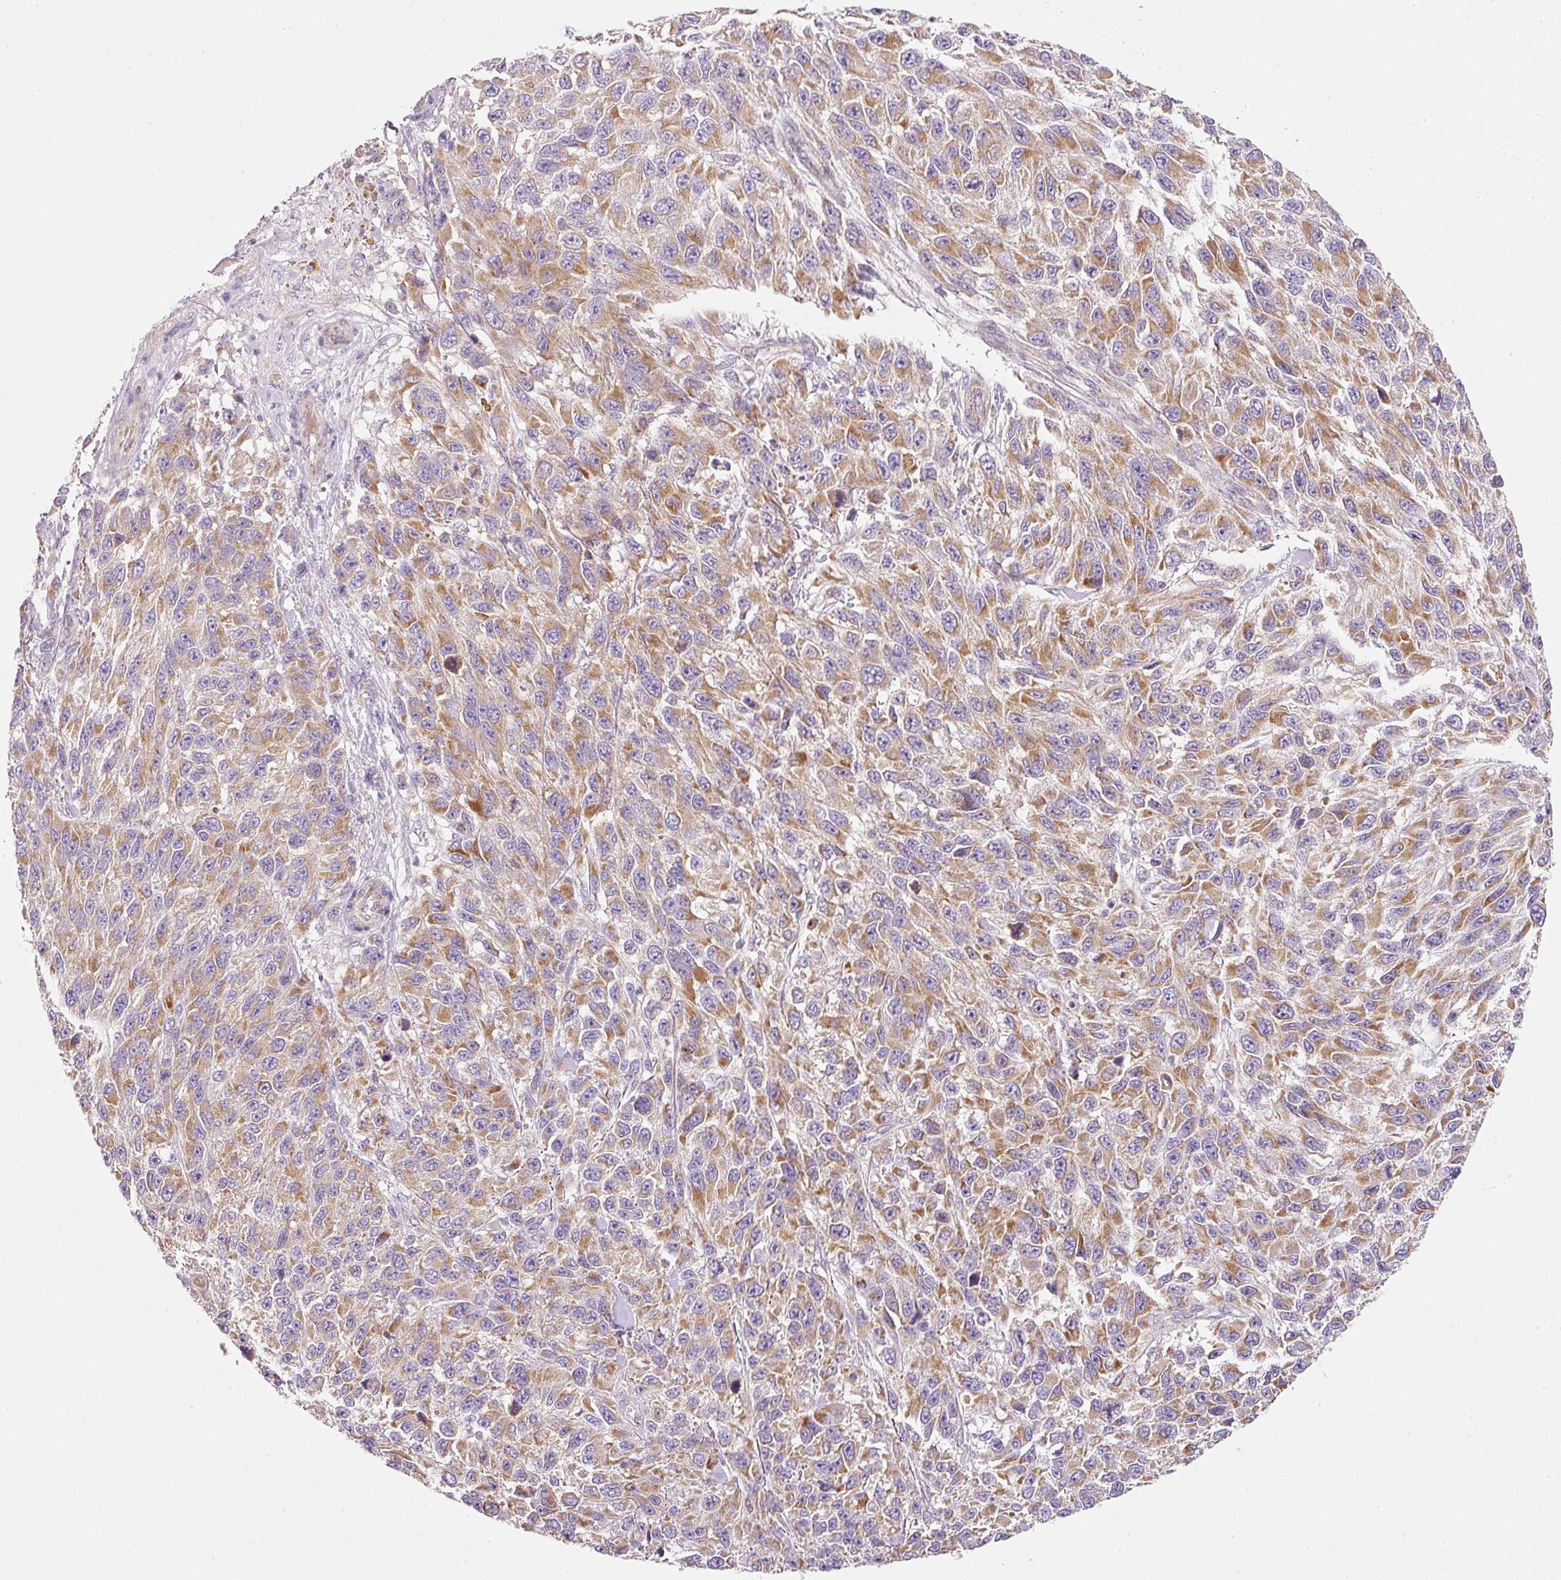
{"staining": {"intensity": "moderate", "quantity": ">75%", "location": "cytoplasmic/membranous"}, "tissue": "melanoma", "cell_type": "Tumor cells", "image_type": "cancer", "snomed": [{"axis": "morphology", "description": "Malignant melanoma, NOS"}, {"axis": "topography", "description": "Skin"}], "caption": "Immunohistochemical staining of human malignant melanoma reveals medium levels of moderate cytoplasmic/membranous protein staining in about >75% of tumor cells.", "gene": "NDUFA1", "patient": {"sex": "female", "age": 96}}